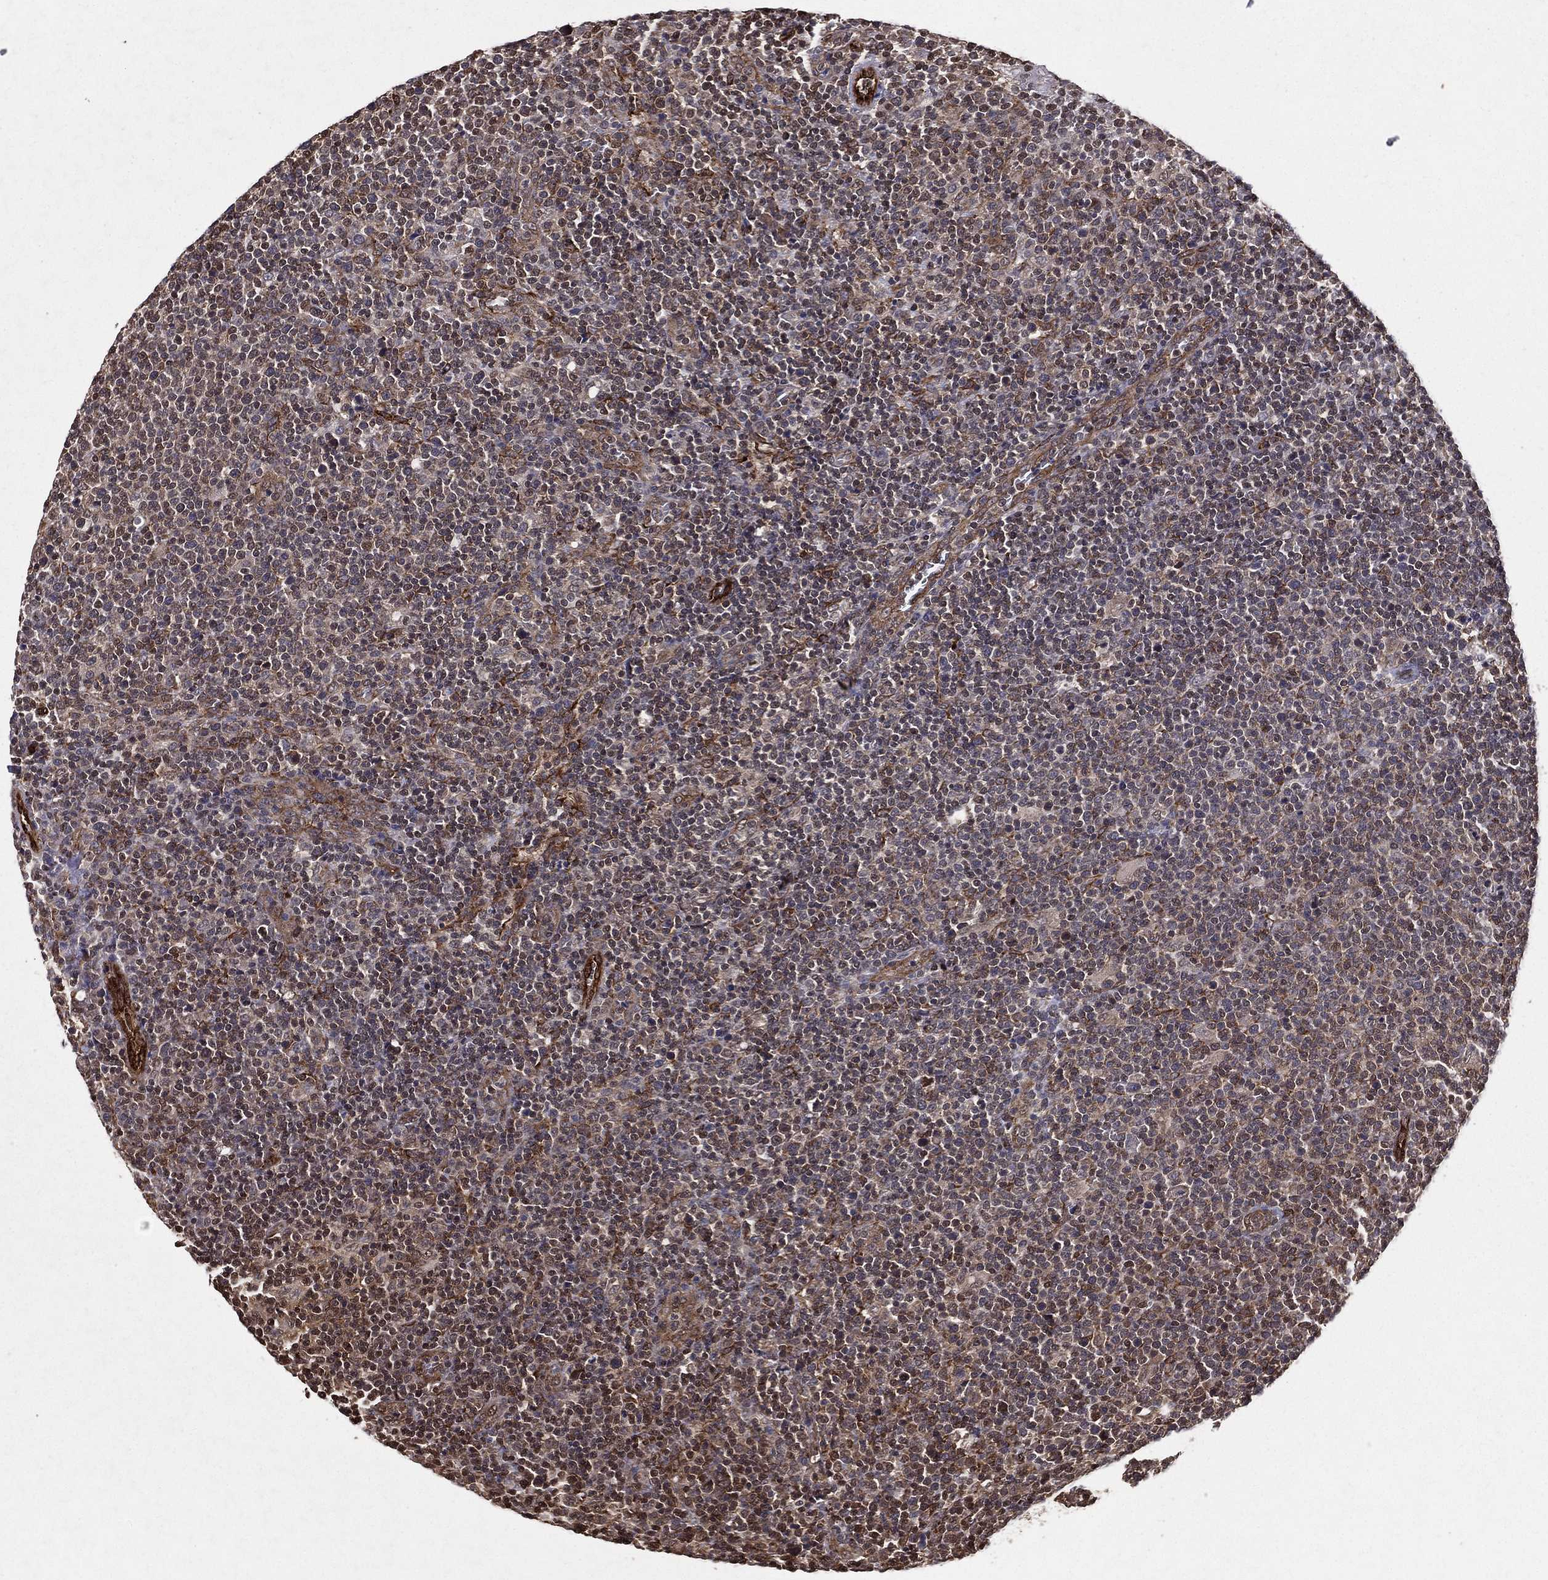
{"staining": {"intensity": "negative", "quantity": "none", "location": "none"}, "tissue": "lymphoma", "cell_type": "Tumor cells", "image_type": "cancer", "snomed": [{"axis": "morphology", "description": "Malignant lymphoma, non-Hodgkin's type, High grade"}, {"axis": "topography", "description": "Lymph node"}], "caption": "This is an immunohistochemistry photomicrograph of malignant lymphoma, non-Hodgkin's type (high-grade). There is no expression in tumor cells.", "gene": "CERS2", "patient": {"sex": "male", "age": 61}}